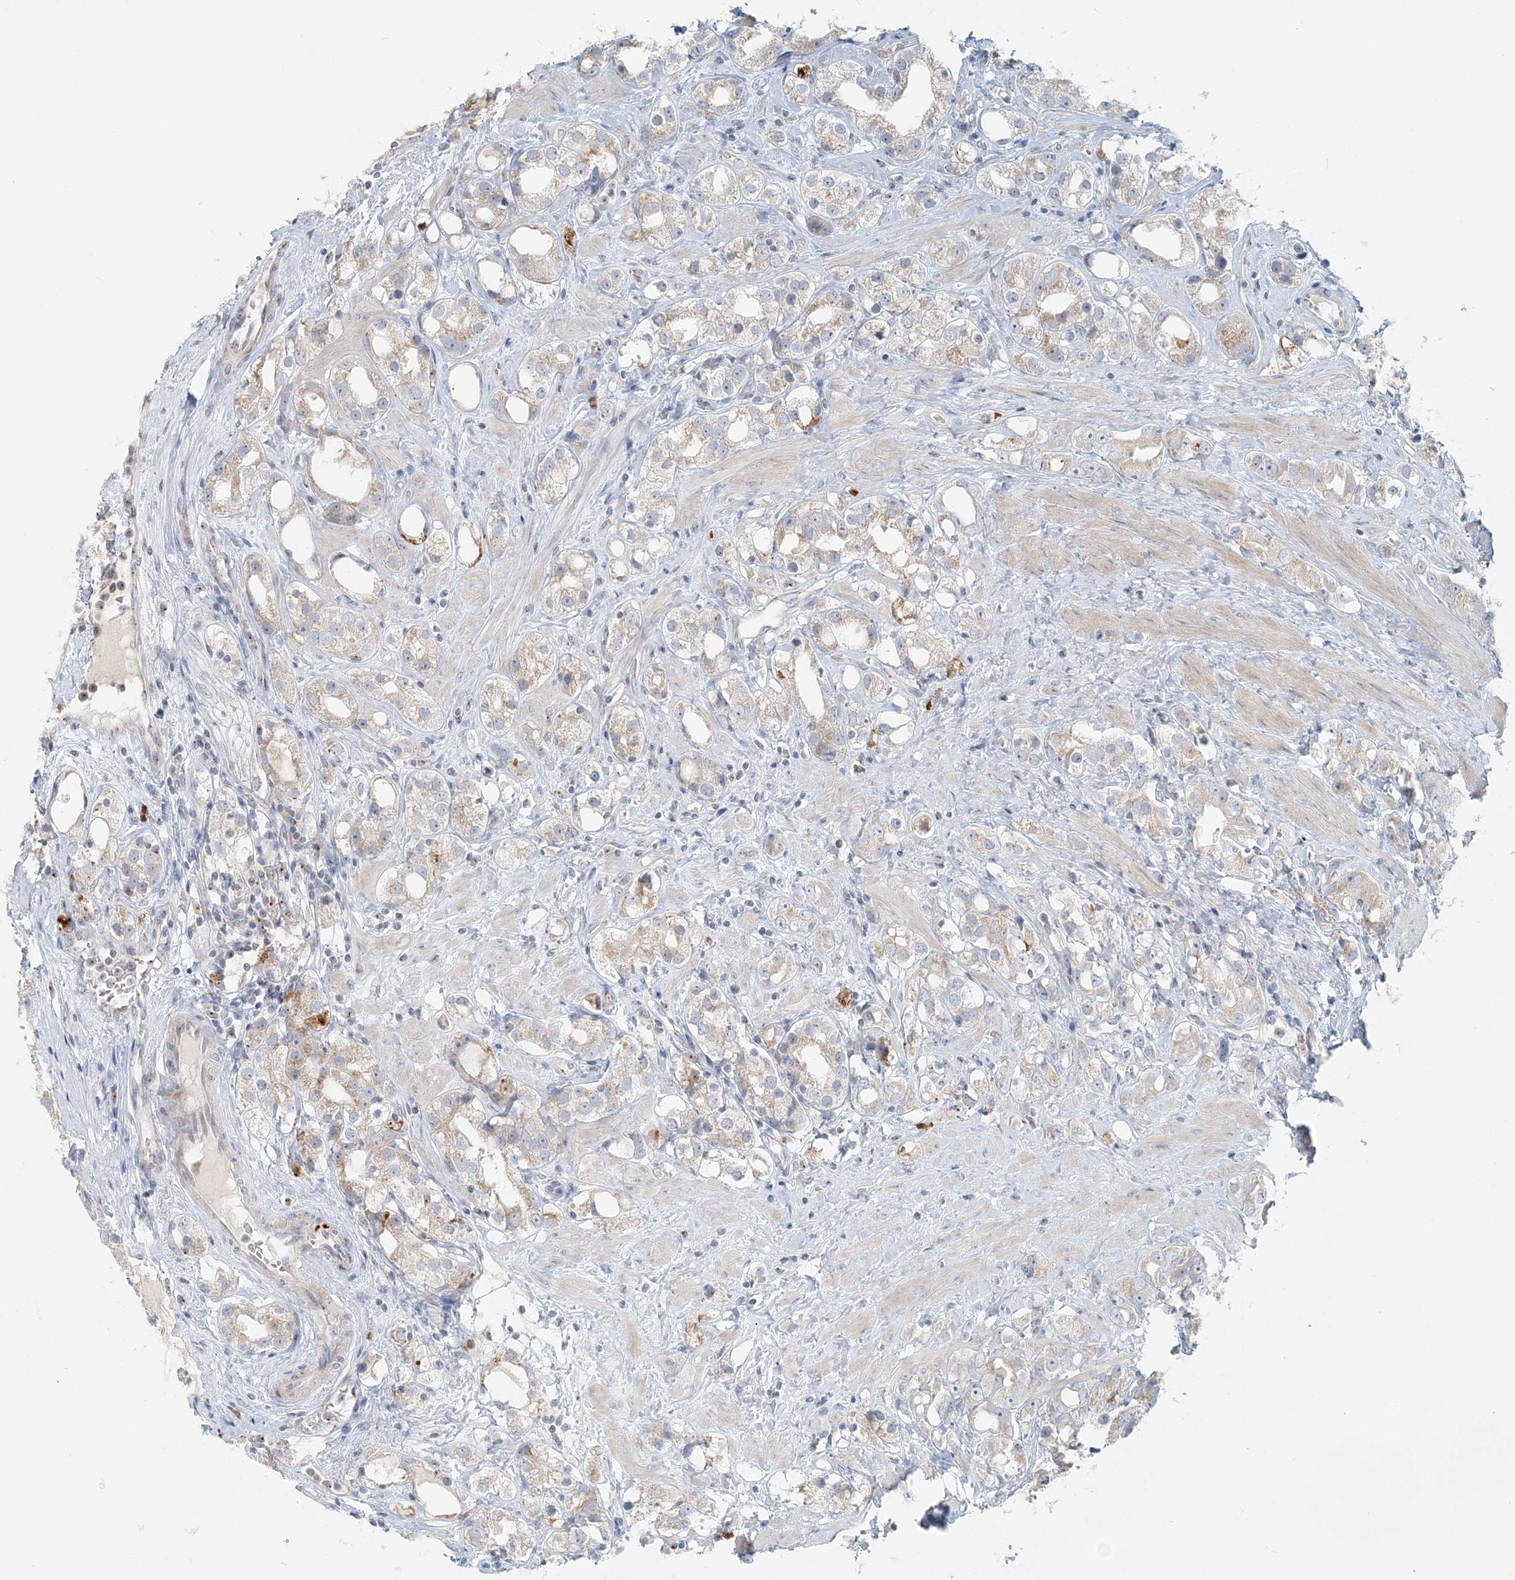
{"staining": {"intensity": "weak", "quantity": "<25%", "location": "cytoplasmic/membranous"}, "tissue": "prostate cancer", "cell_type": "Tumor cells", "image_type": "cancer", "snomed": [{"axis": "morphology", "description": "Adenocarcinoma, NOS"}, {"axis": "topography", "description": "Prostate"}], "caption": "DAB immunohistochemical staining of human prostate cancer demonstrates no significant expression in tumor cells.", "gene": "NAA11", "patient": {"sex": "male", "age": 79}}